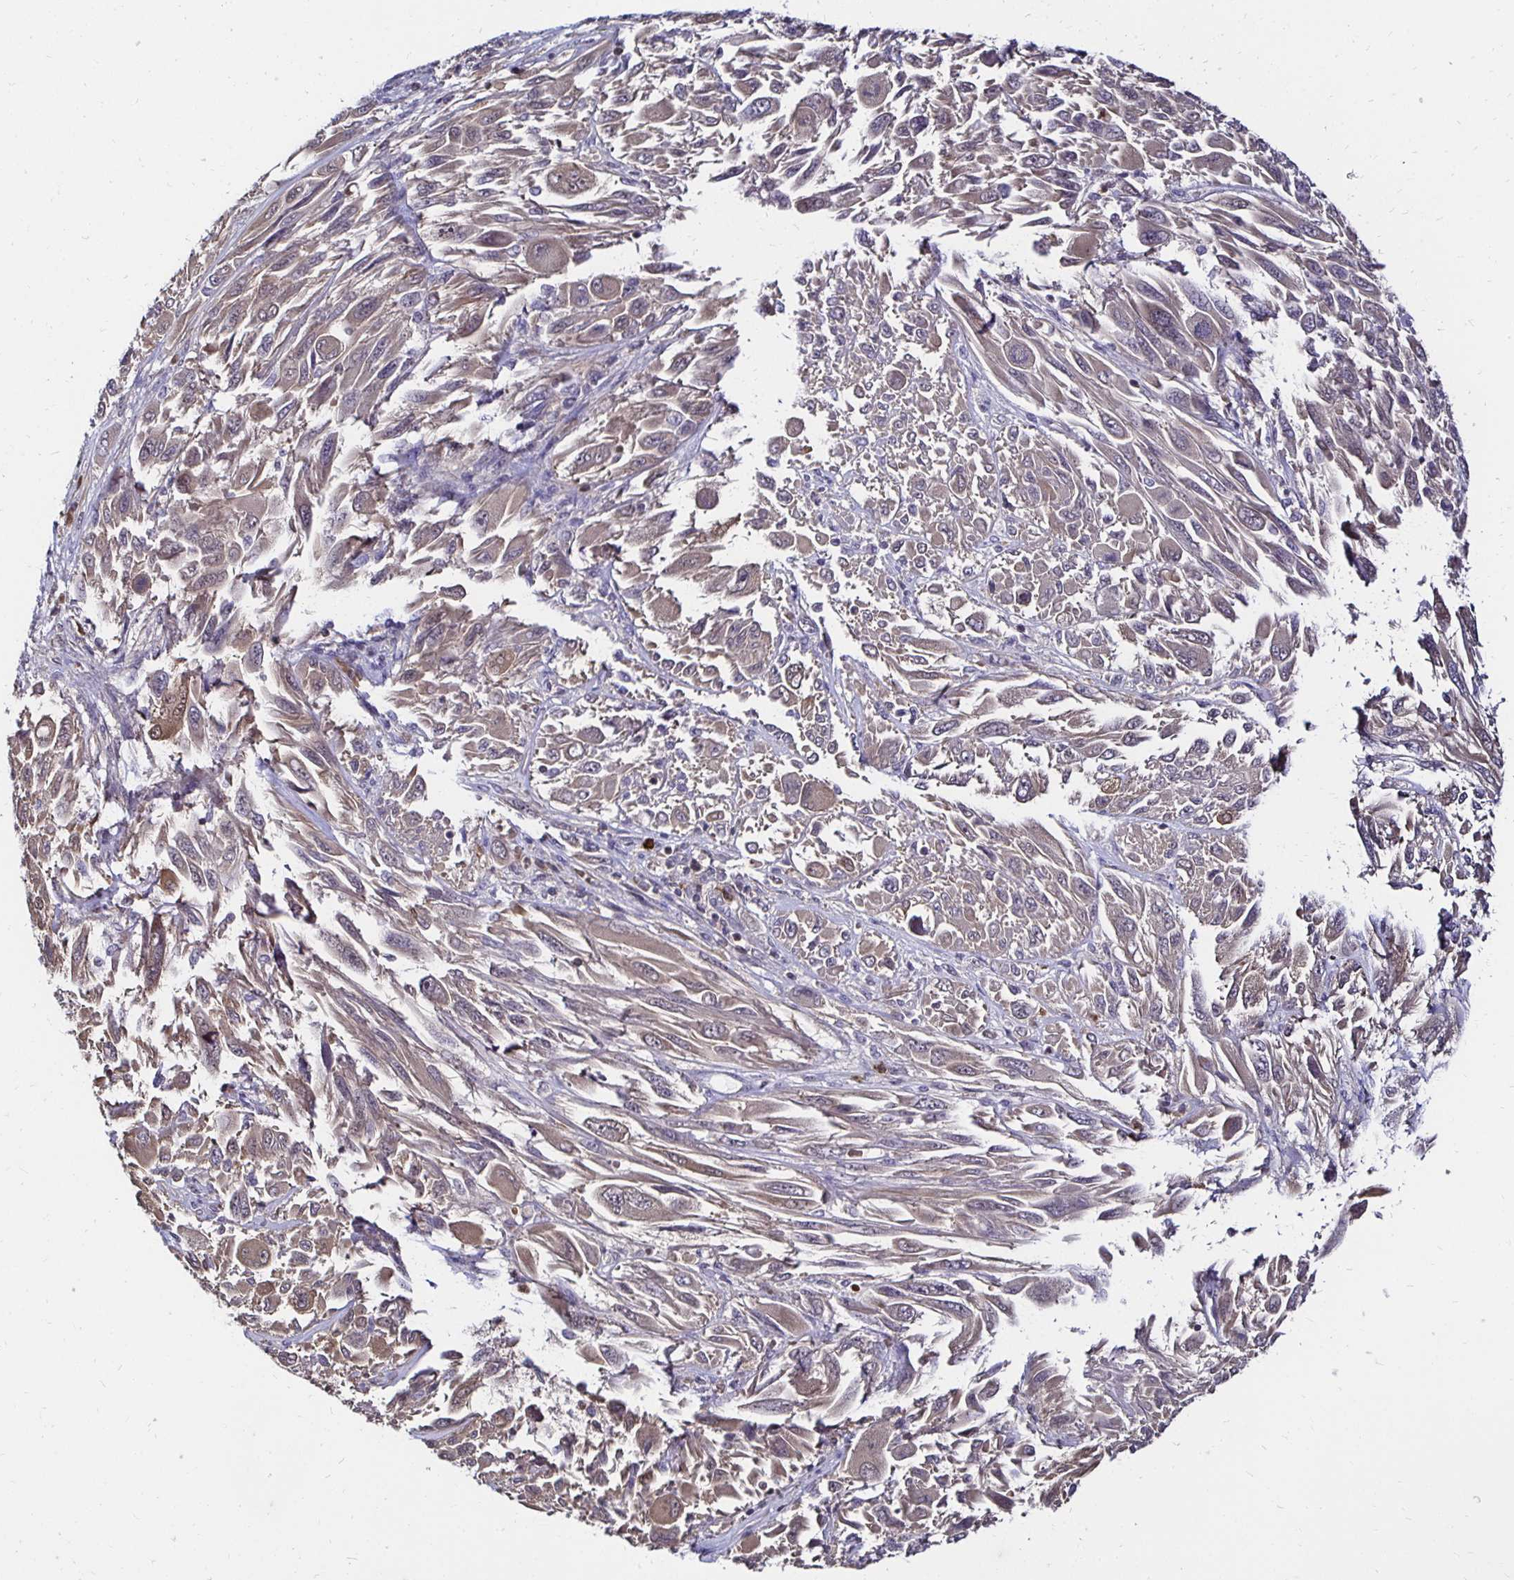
{"staining": {"intensity": "weak", "quantity": "25%-75%", "location": "cytoplasmic/membranous"}, "tissue": "melanoma", "cell_type": "Tumor cells", "image_type": "cancer", "snomed": [{"axis": "morphology", "description": "Malignant melanoma, NOS"}, {"axis": "topography", "description": "Skin"}], "caption": "An IHC photomicrograph of neoplastic tissue is shown. Protein staining in brown labels weak cytoplasmic/membranous positivity in melanoma within tumor cells. The staining was performed using DAB, with brown indicating positive protein expression. Nuclei are stained blue with hematoxylin.", "gene": "TXN", "patient": {"sex": "female", "age": 91}}